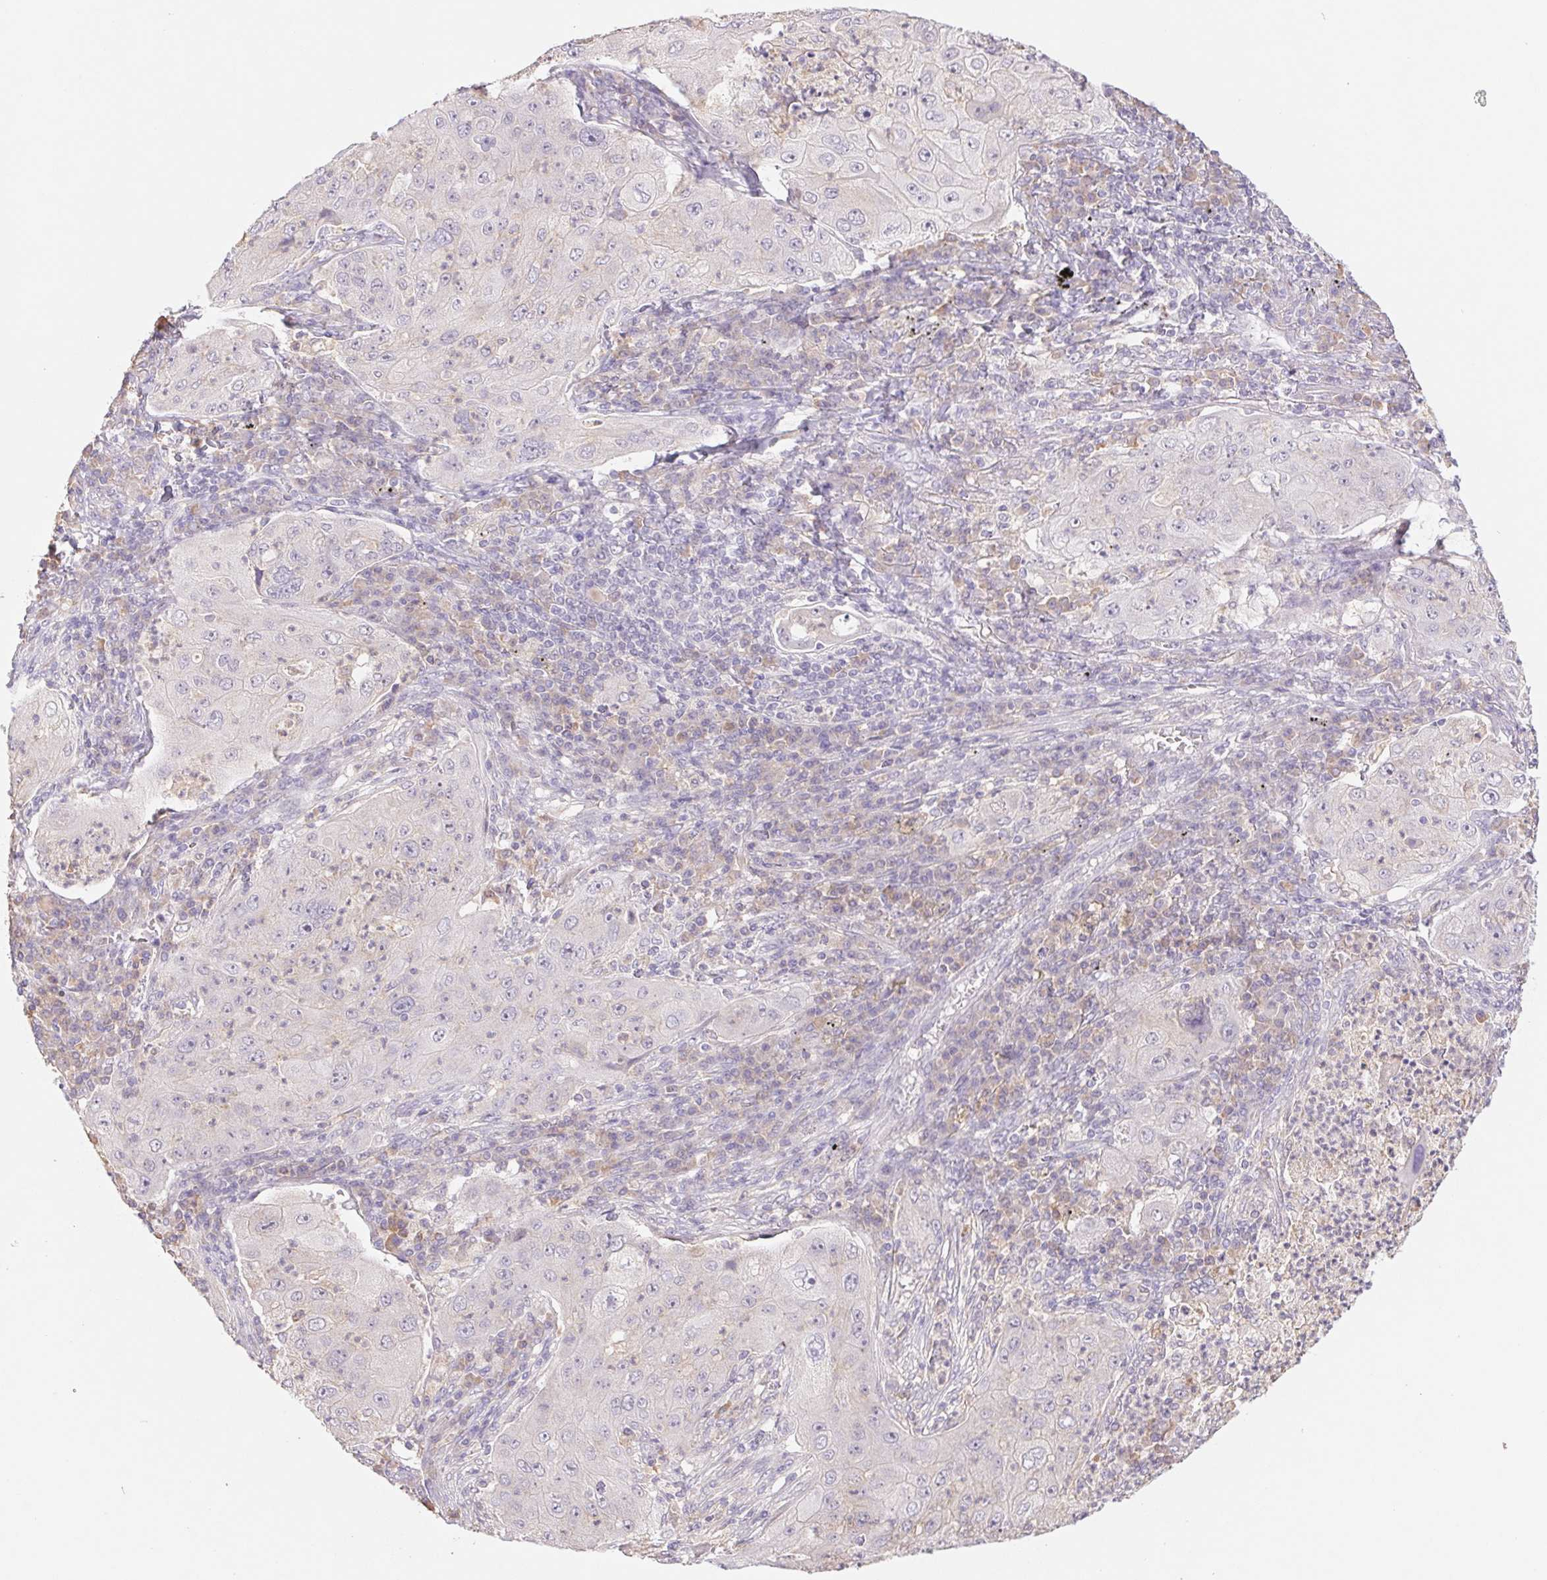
{"staining": {"intensity": "negative", "quantity": "none", "location": "none"}, "tissue": "lung cancer", "cell_type": "Tumor cells", "image_type": "cancer", "snomed": [{"axis": "morphology", "description": "Squamous cell carcinoma, NOS"}, {"axis": "topography", "description": "Lung"}], "caption": "The immunohistochemistry (IHC) image has no significant staining in tumor cells of squamous cell carcinoma (lung) tissue. (DAB (3,3'-diaminobenzidine) immunohistochemistry visualized using brightfield microscopy, high magnification).", "gene": "PNMA8B", "patient": {"sex": "female", "age": 59}}